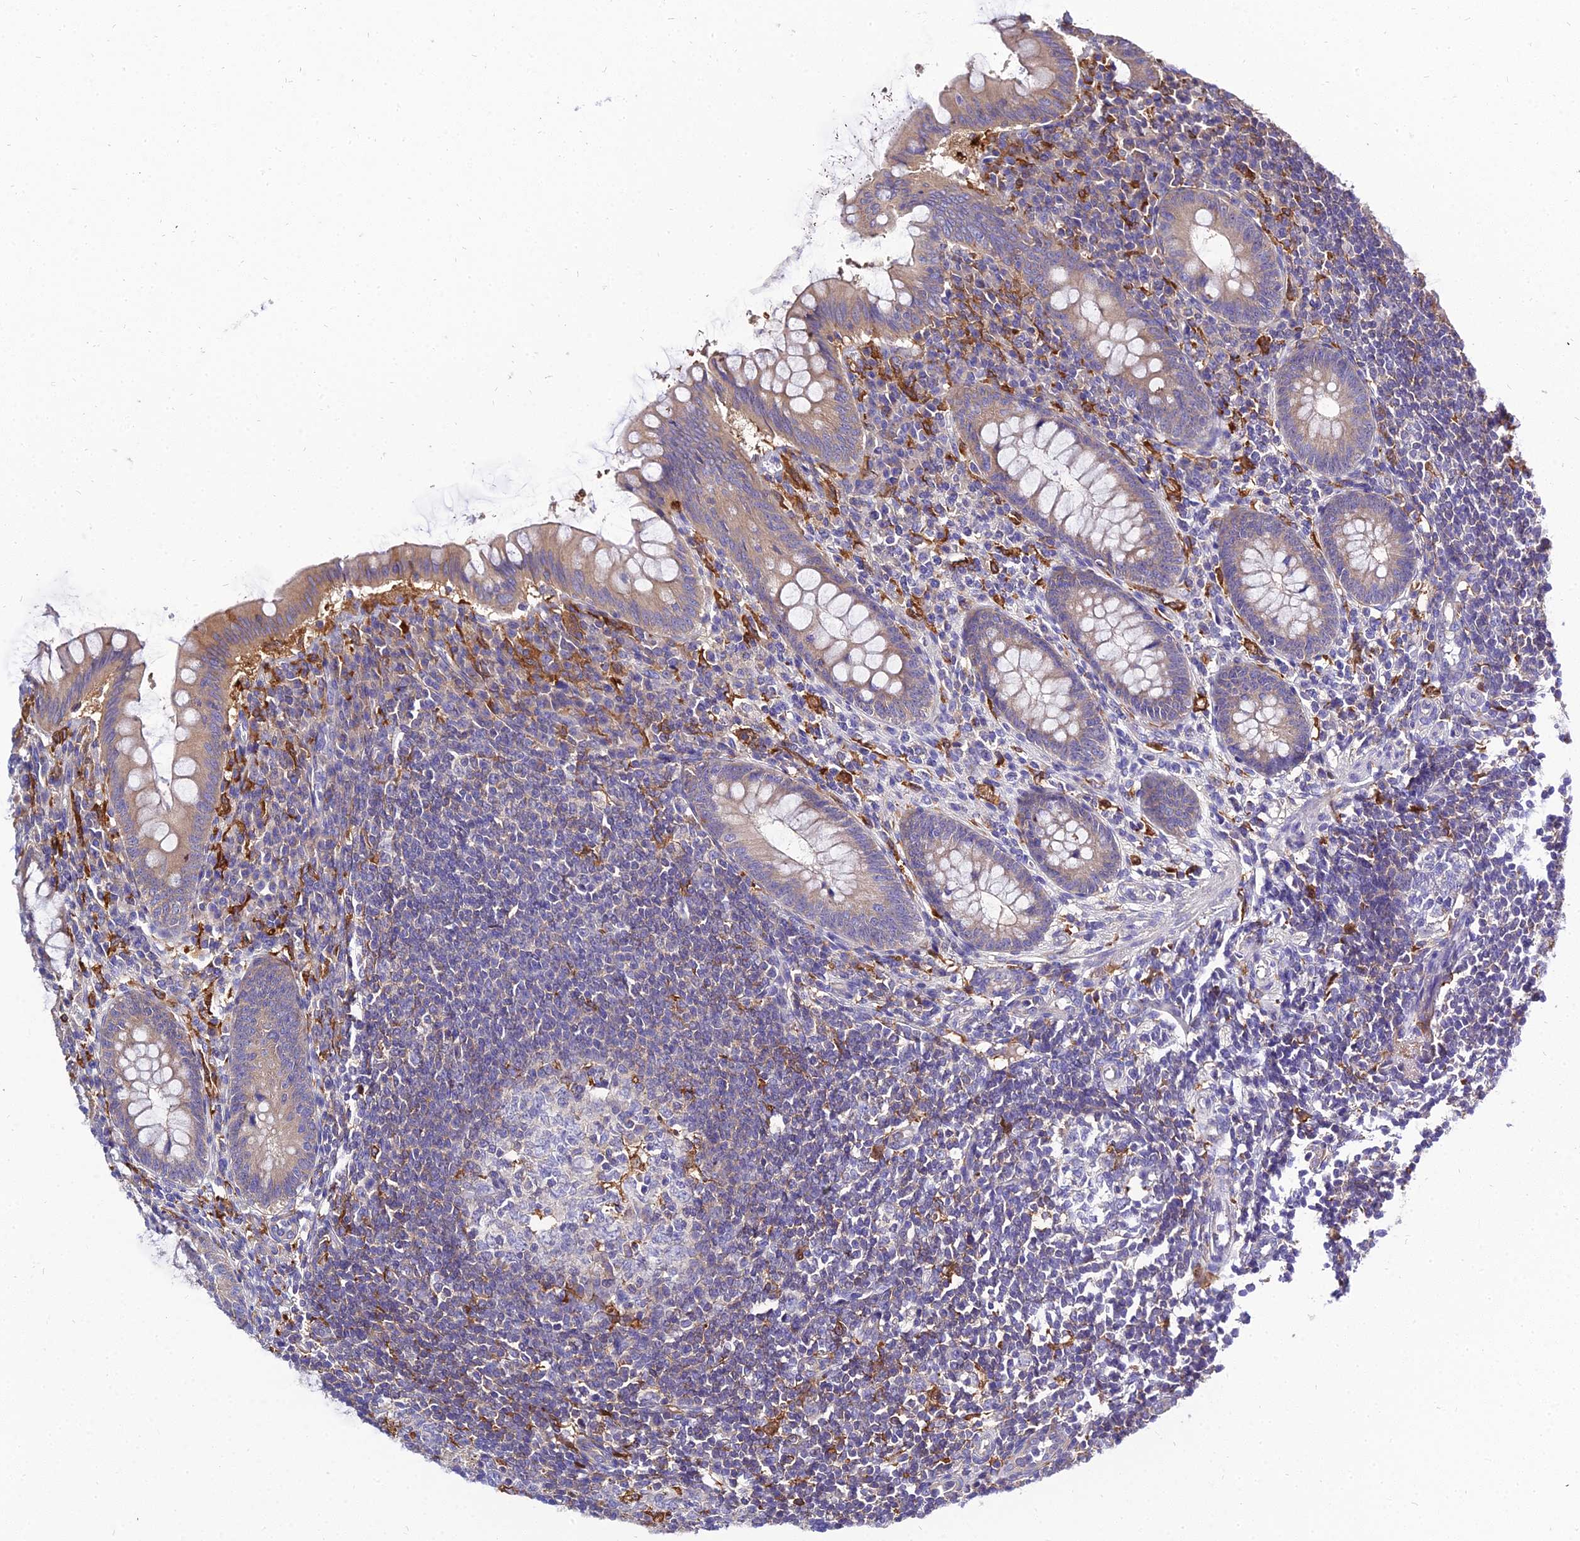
{"staining": {"intensity": "moderate", "quantity": "25%-75%", "location": "cytoplasmic/membranous"}, "tissue": "appendix", "cell_type": "Glandular cells", "image_type": "normal", "snomed": [{"axis": "morphology", "description": "Normal tissue, NOS"}, {"axis": "topography", "description": "Appendix"}], "caption": "IHC (DAB) staining of benign human appendix shows moderate cytoplasmic/membranous protein positivity in approximately 25%-75% of glandular cells.", "gene": "C2orf69", "patient": {"sex": "female", "age": 33}}